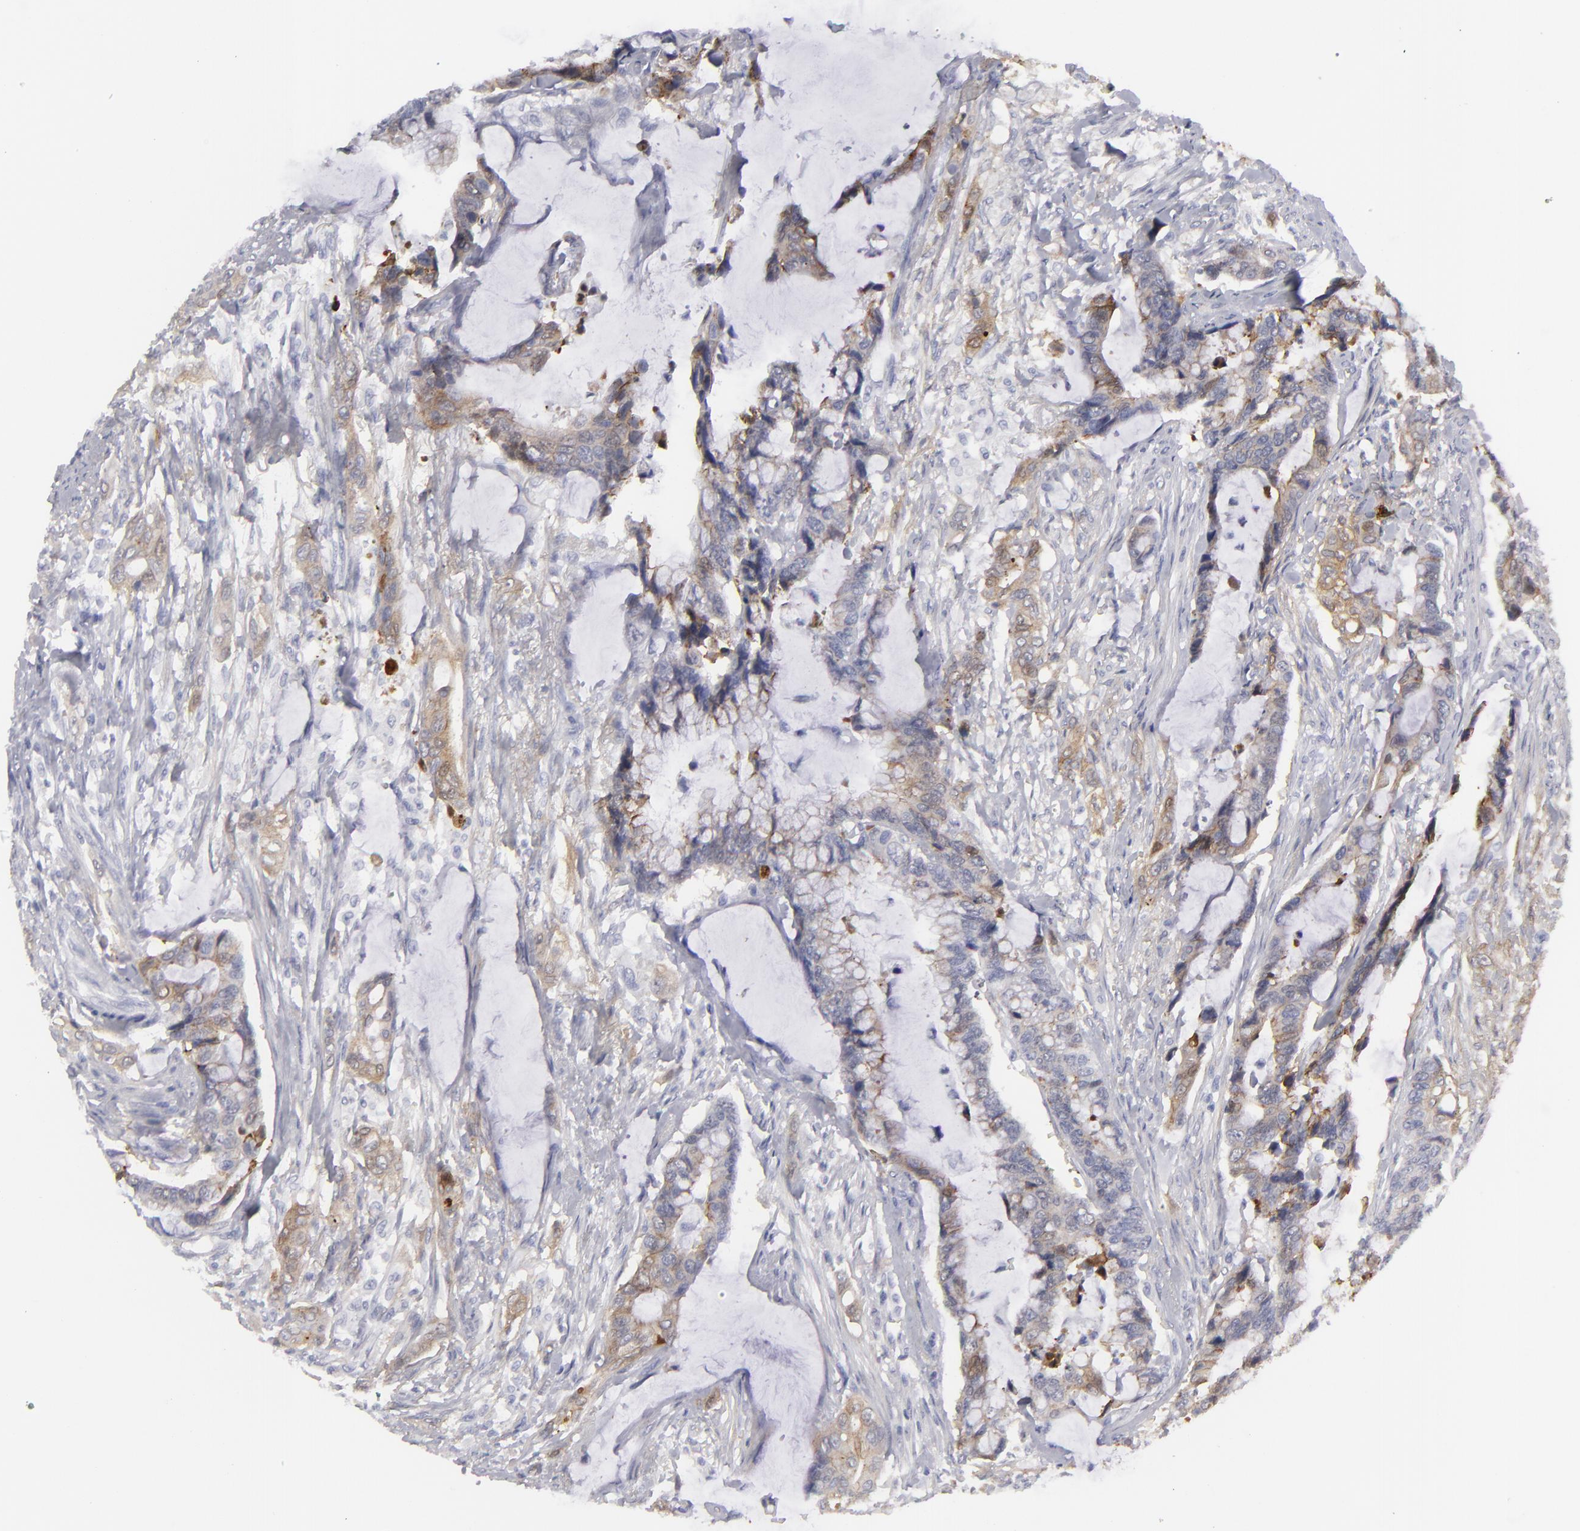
{"staining": {"intensity": "moderate", "quantity": "25%-75%", "location": "cytoplasmic/membranous"}, "tissue": "colorectal cancer", "cell_type": "Tumor cells", "image_type": "cancer", "snomed": [{"axis": "morphology", "description": "Adenocarcinoma, NOS"}, {"axis": "topography", "description": "Rectum"}], "caption": "Immunohistochemical staining of adenocarcinoma (colorectal) reveals medium levels of moderate cytoplasmic/membranous positivity in approximately 25%-75% of tumor cells.", "gene": "JUP", "patient": {"sex": "female", "age": 59}}